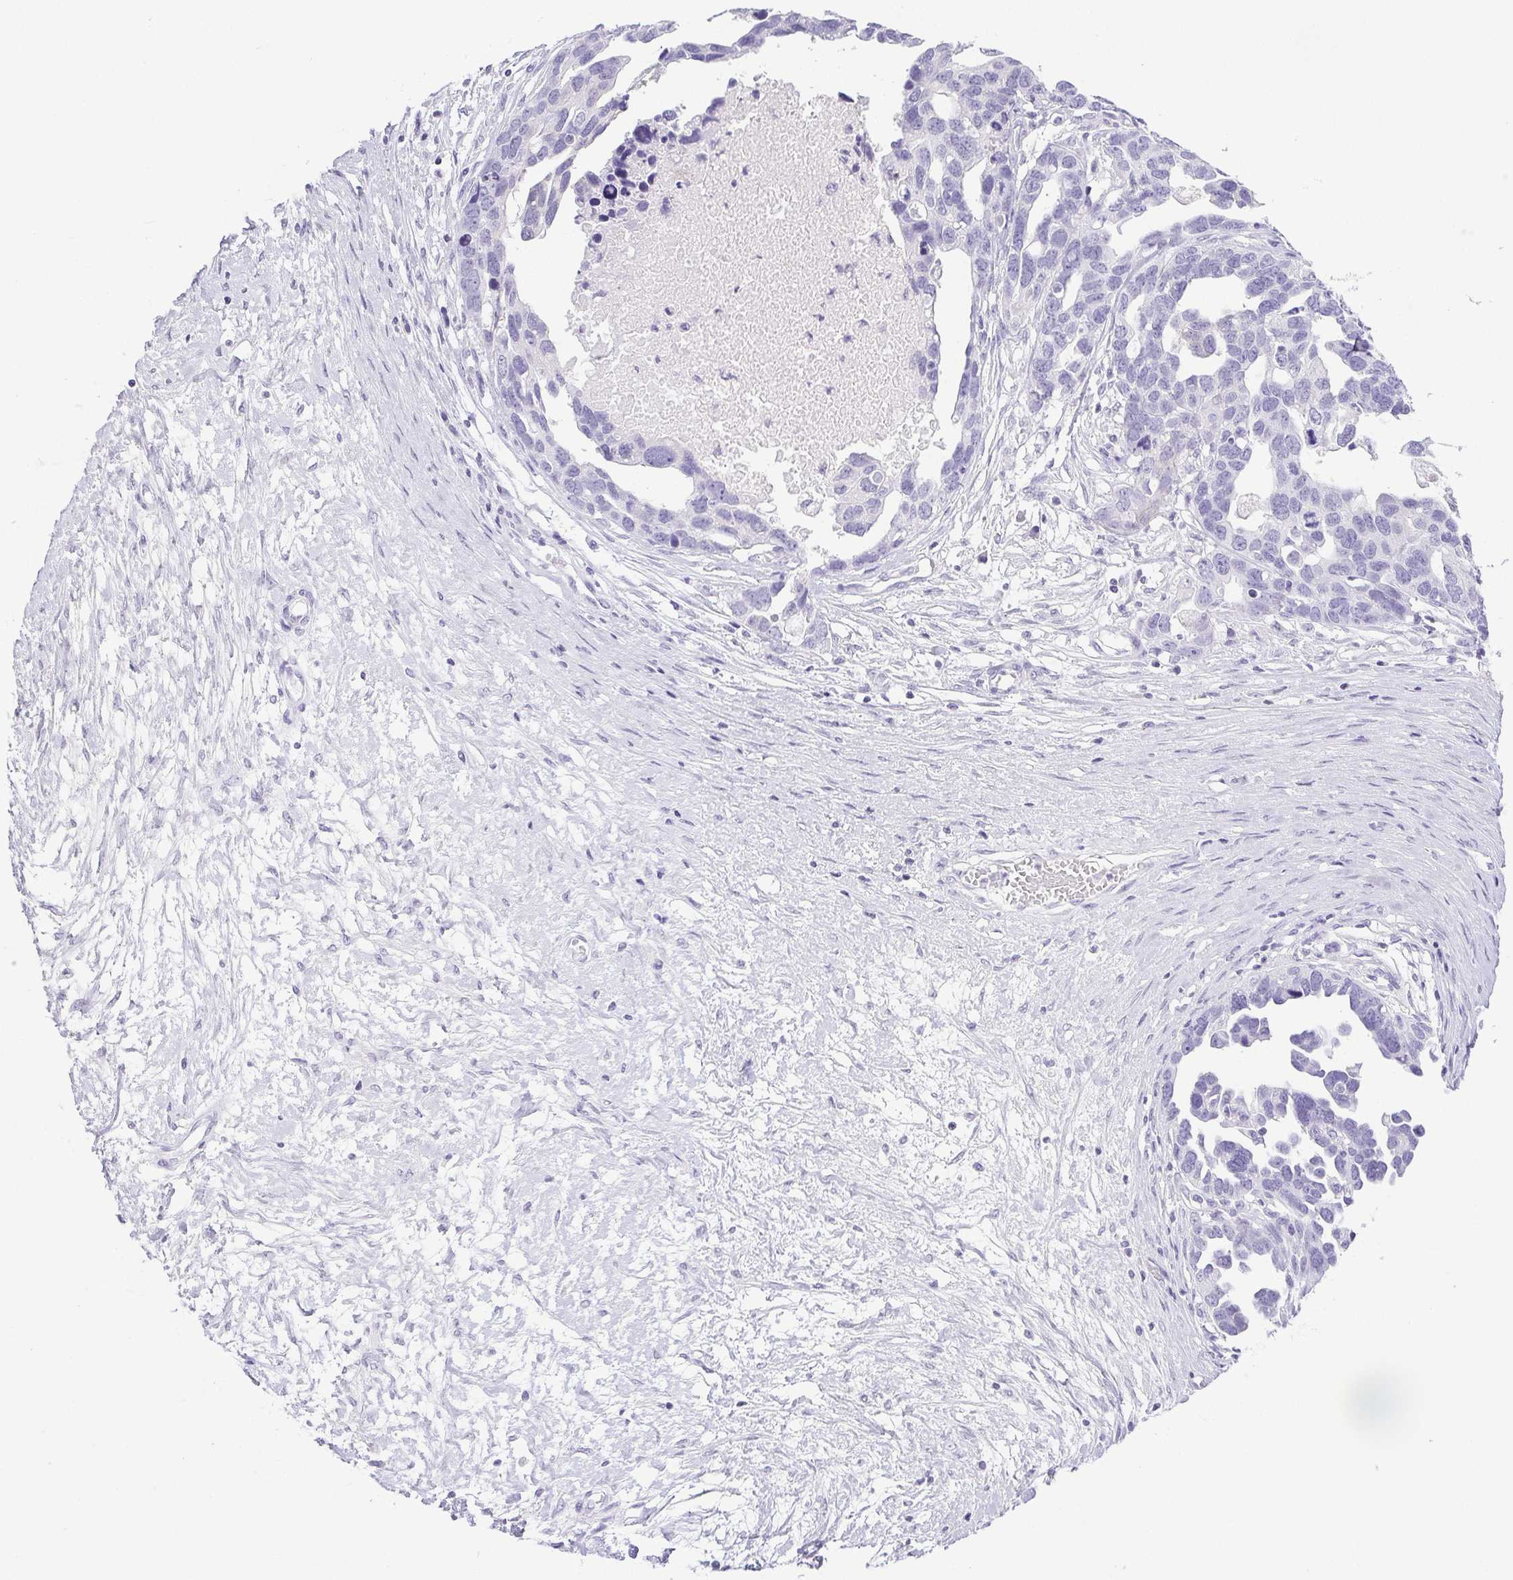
{"staining": {"intensity": "negative", "quantity": "none", "location": "none"}, "tissue": "ovarian cancer", "cell_type": "Tumor cells", "image_type": "cancer", "snomed": [{"axis": "morphology", "description": "Cystadenocarcinoma, serous, NOS"}, {"axis": "topography", "description": "Ovary"}], "caption": "High power microscopy histopathology image of an immunohistochemistry photomicrograph of ovarian serous cystadenocarcinoma, revealing no significant positivity in tumor cells. Nuclei are stained in blue.", "gene": "HLA-G", "patient": {"sex": "female", "age": 54}}